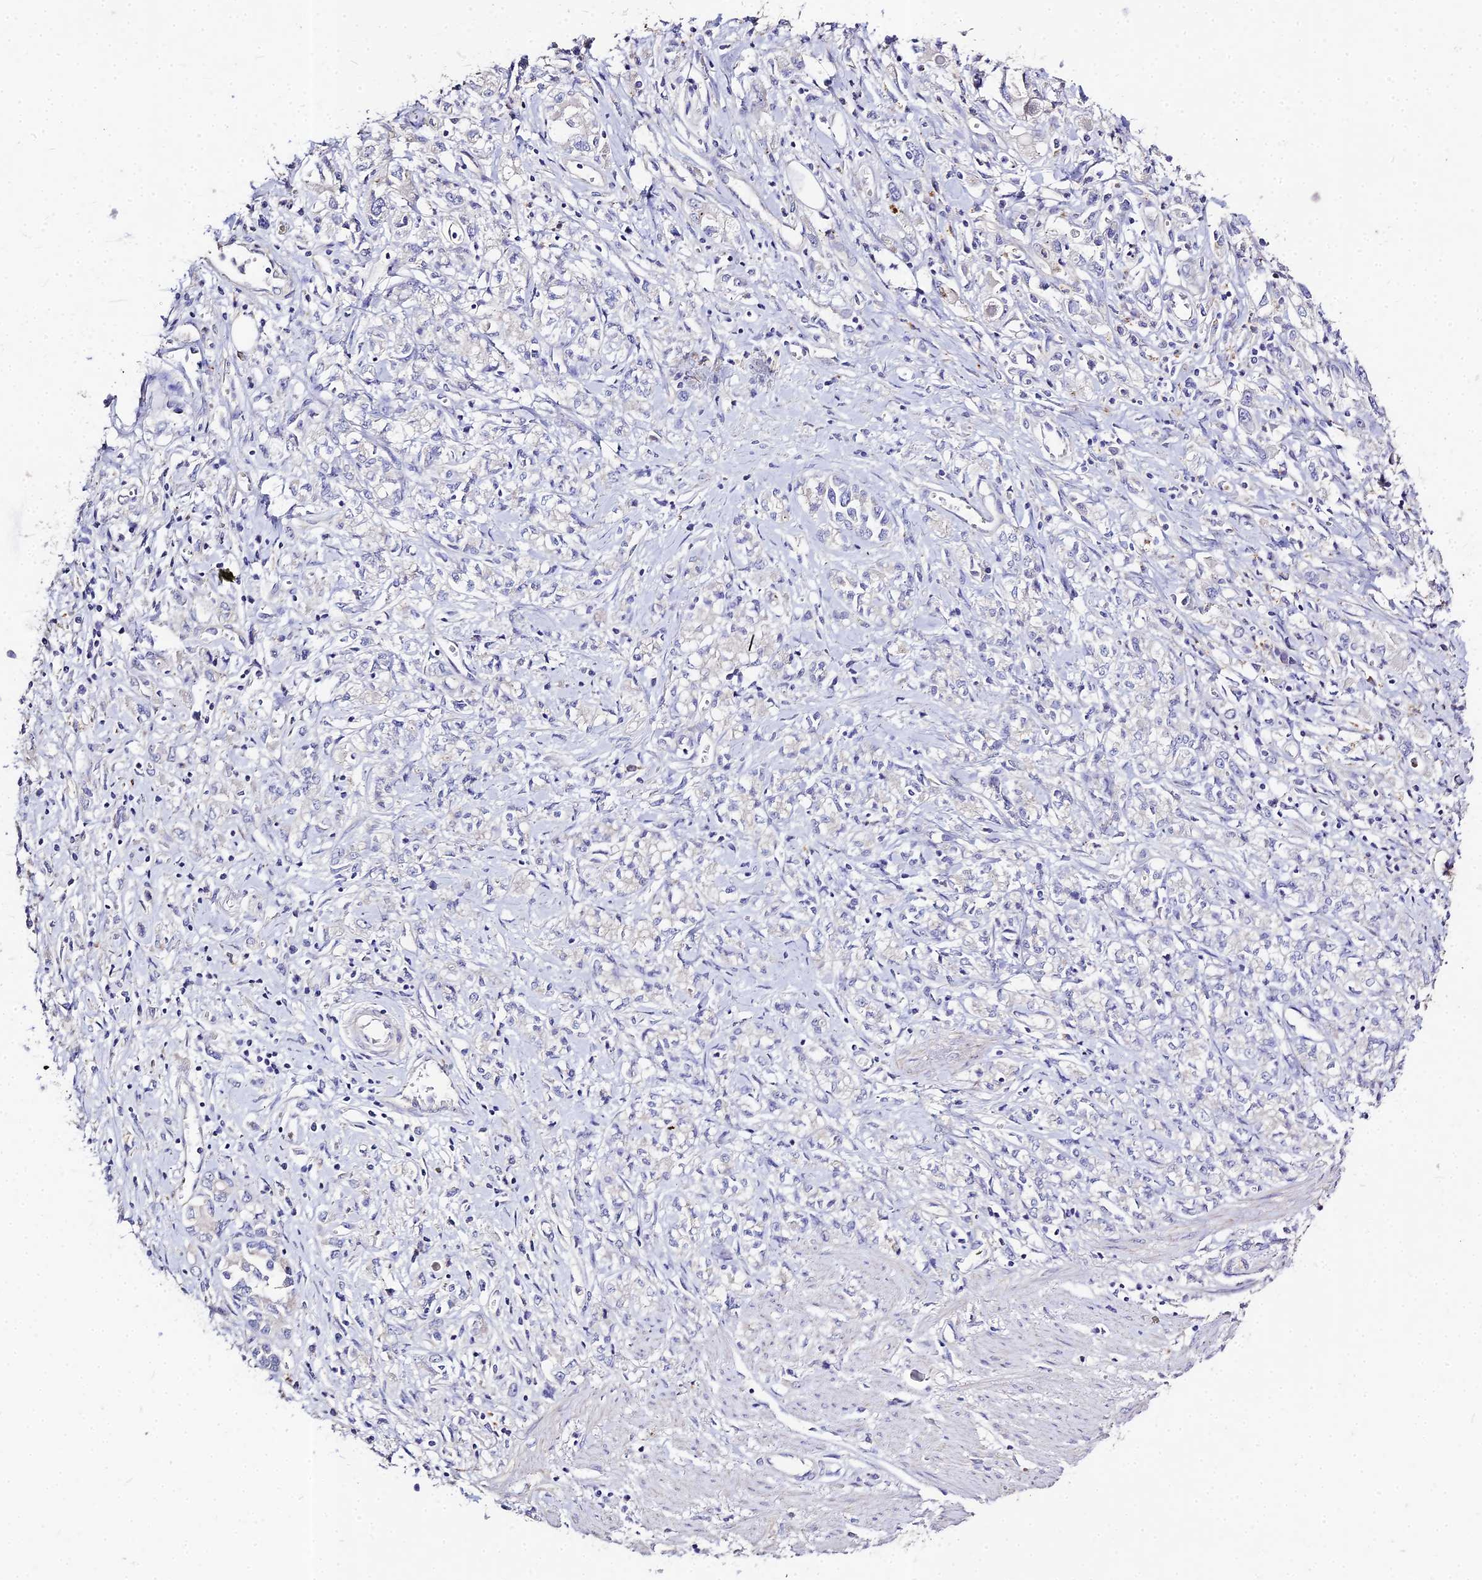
{"staining": {"intensity": "negative", "quantity": "none", "location": "none"}, "tissue": "stomach cancer", "cell_type": "Tumor cells", "image_type": "cancer", "snomed": [{"axis": "morphology", "description": "Adenocarcinoma, NOS"}, {"axis": "topography", "description": "Stomach"}], "caption": "Immunohistochemistry (IHC) photomicrograph of neoplastic tissue: human stomach adenocarcinoma stained with DAB (3,3'-diaminobenzidine) displays no significant protein staining in tumor cells.", "gene": "GLYAT", "patient": {"sex": "female", "age": 76}}